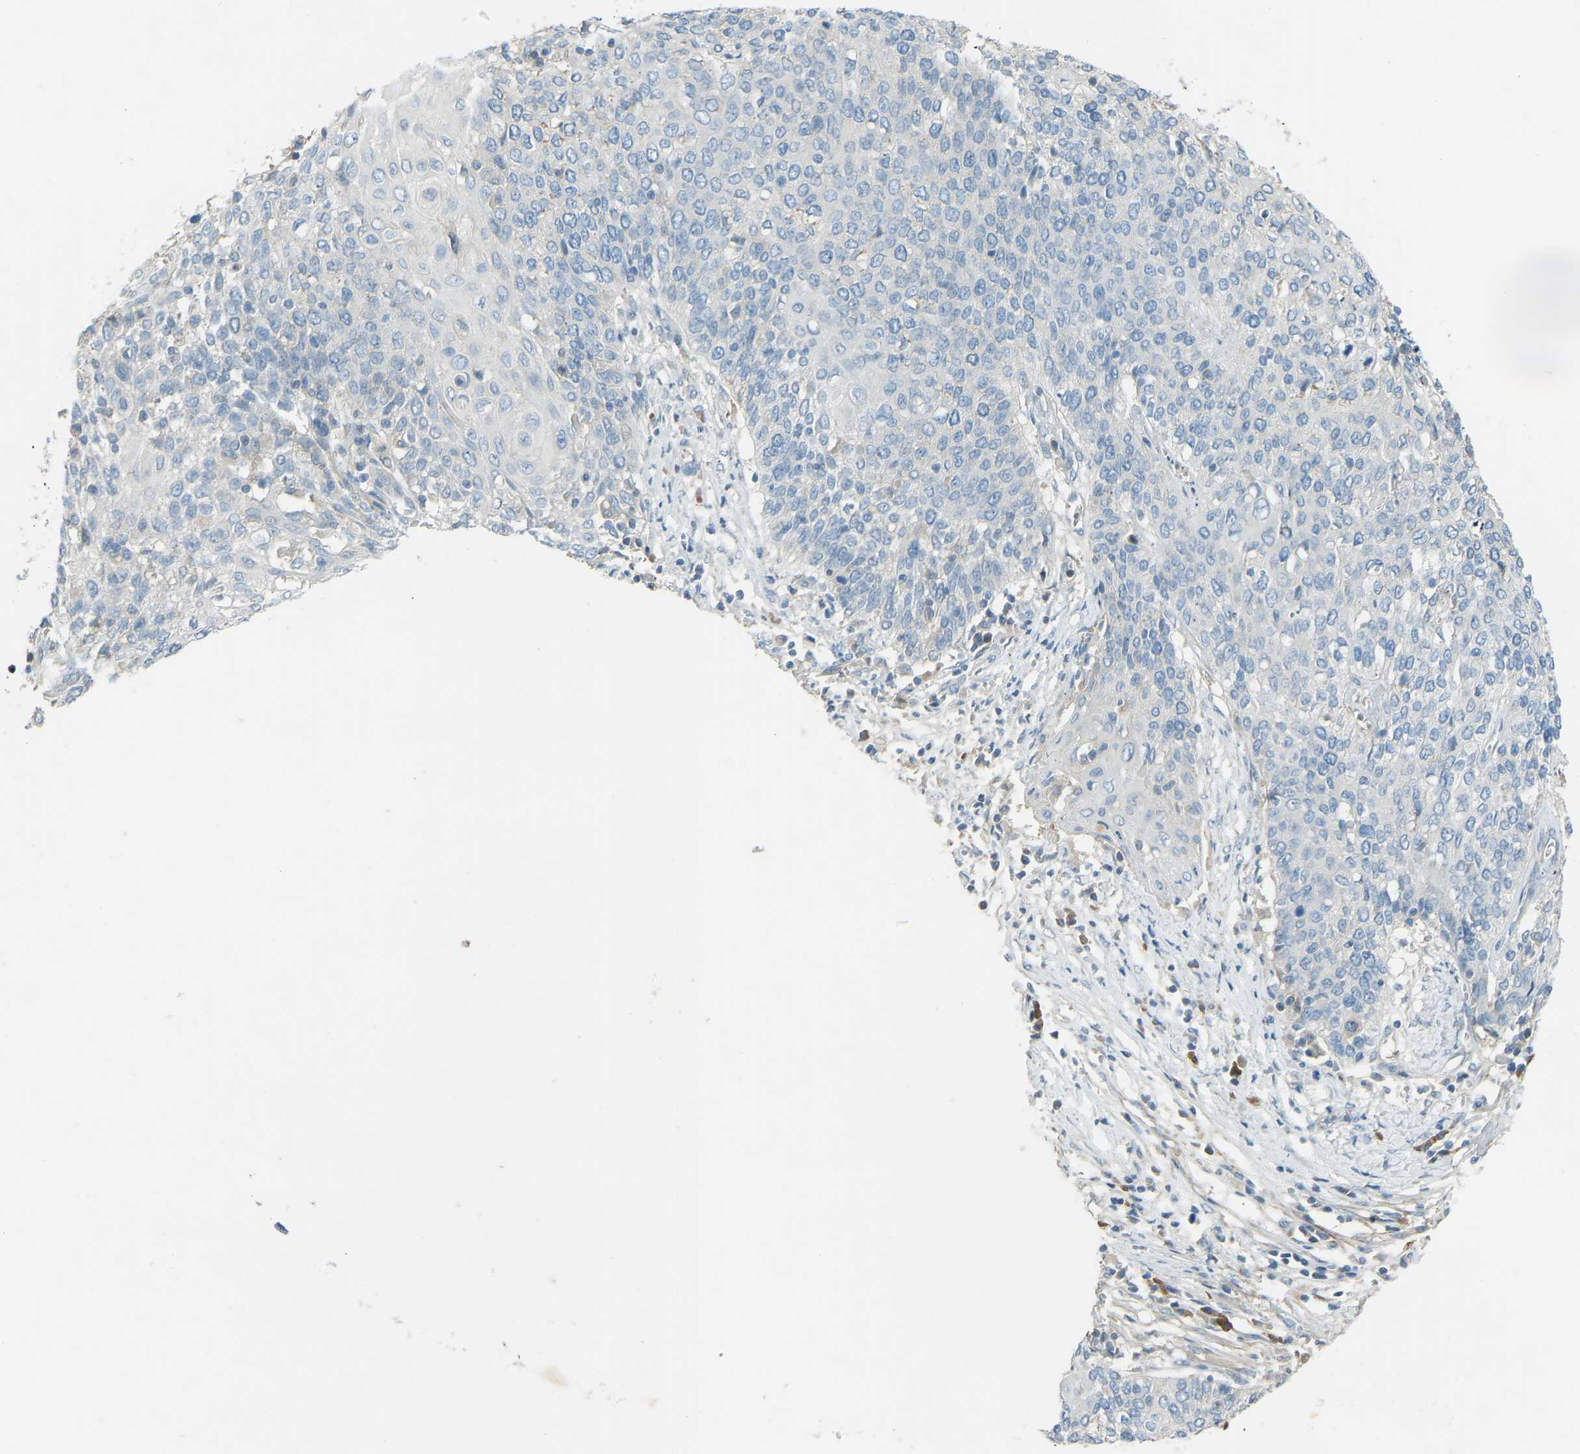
{"staining": {"intensity": "negative", "quantity": "none", "location": "none"}, "tissue": "cervical cancer", "cell_type": "Tumor cells", "image_type": "cancer", "snomed": [{"axis": "morphology", "description": "Squamous cell carcinoma, NOS"}, {"axis": "topography", "description": "Cervix"}], "caption": "Photomicrograph shows no significant protein staining in tumor cells of cervical cancer (squamous cell carcinoma).", "gene": "FBLN2", "patient": {"sex": "female", "age": 39}}